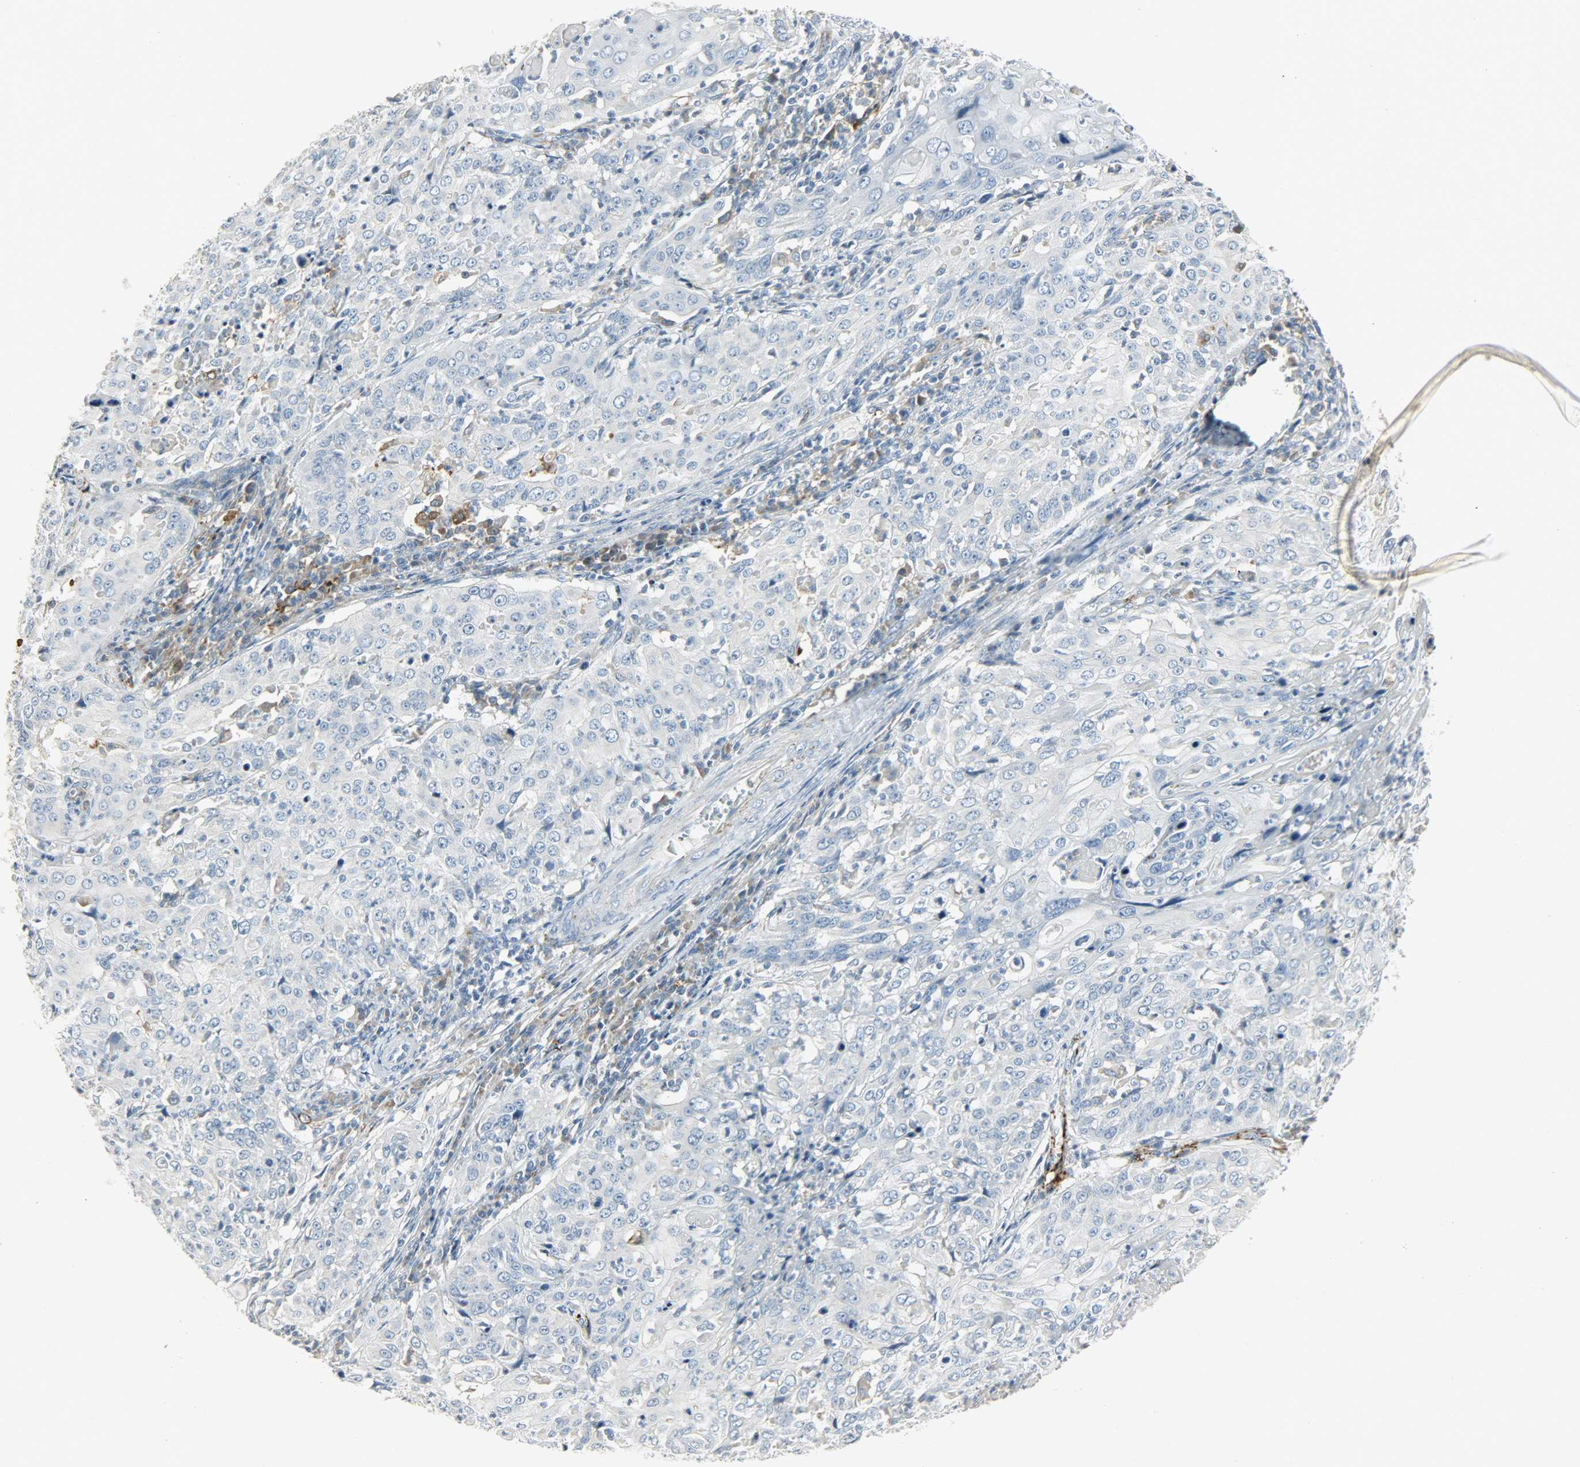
{"staining": {"intensity": "negative", "quantity": "none", "location": "none"}, "tissue": "cervical cancer", "cell_type": "Tumor cells", "image_type": "cancer", "snomed": [{"axis": "morphology", "description": "Squamous cell carcinoma, NOS"}, {"axis": "topography", "description": "Cervix"}], "caption": "Immunohistochemical staining of human cervical cancer (squamous cell carcinoma) exhibits no significant expression in tumor cells. The staining was performed using DAB to visualize the protein expression in brown, while the nuclei were stained in blue with hematoxylin (Magnification: 20x).", "gene": "ENPEP", "patient": {"sex": "female", "age": 39}}